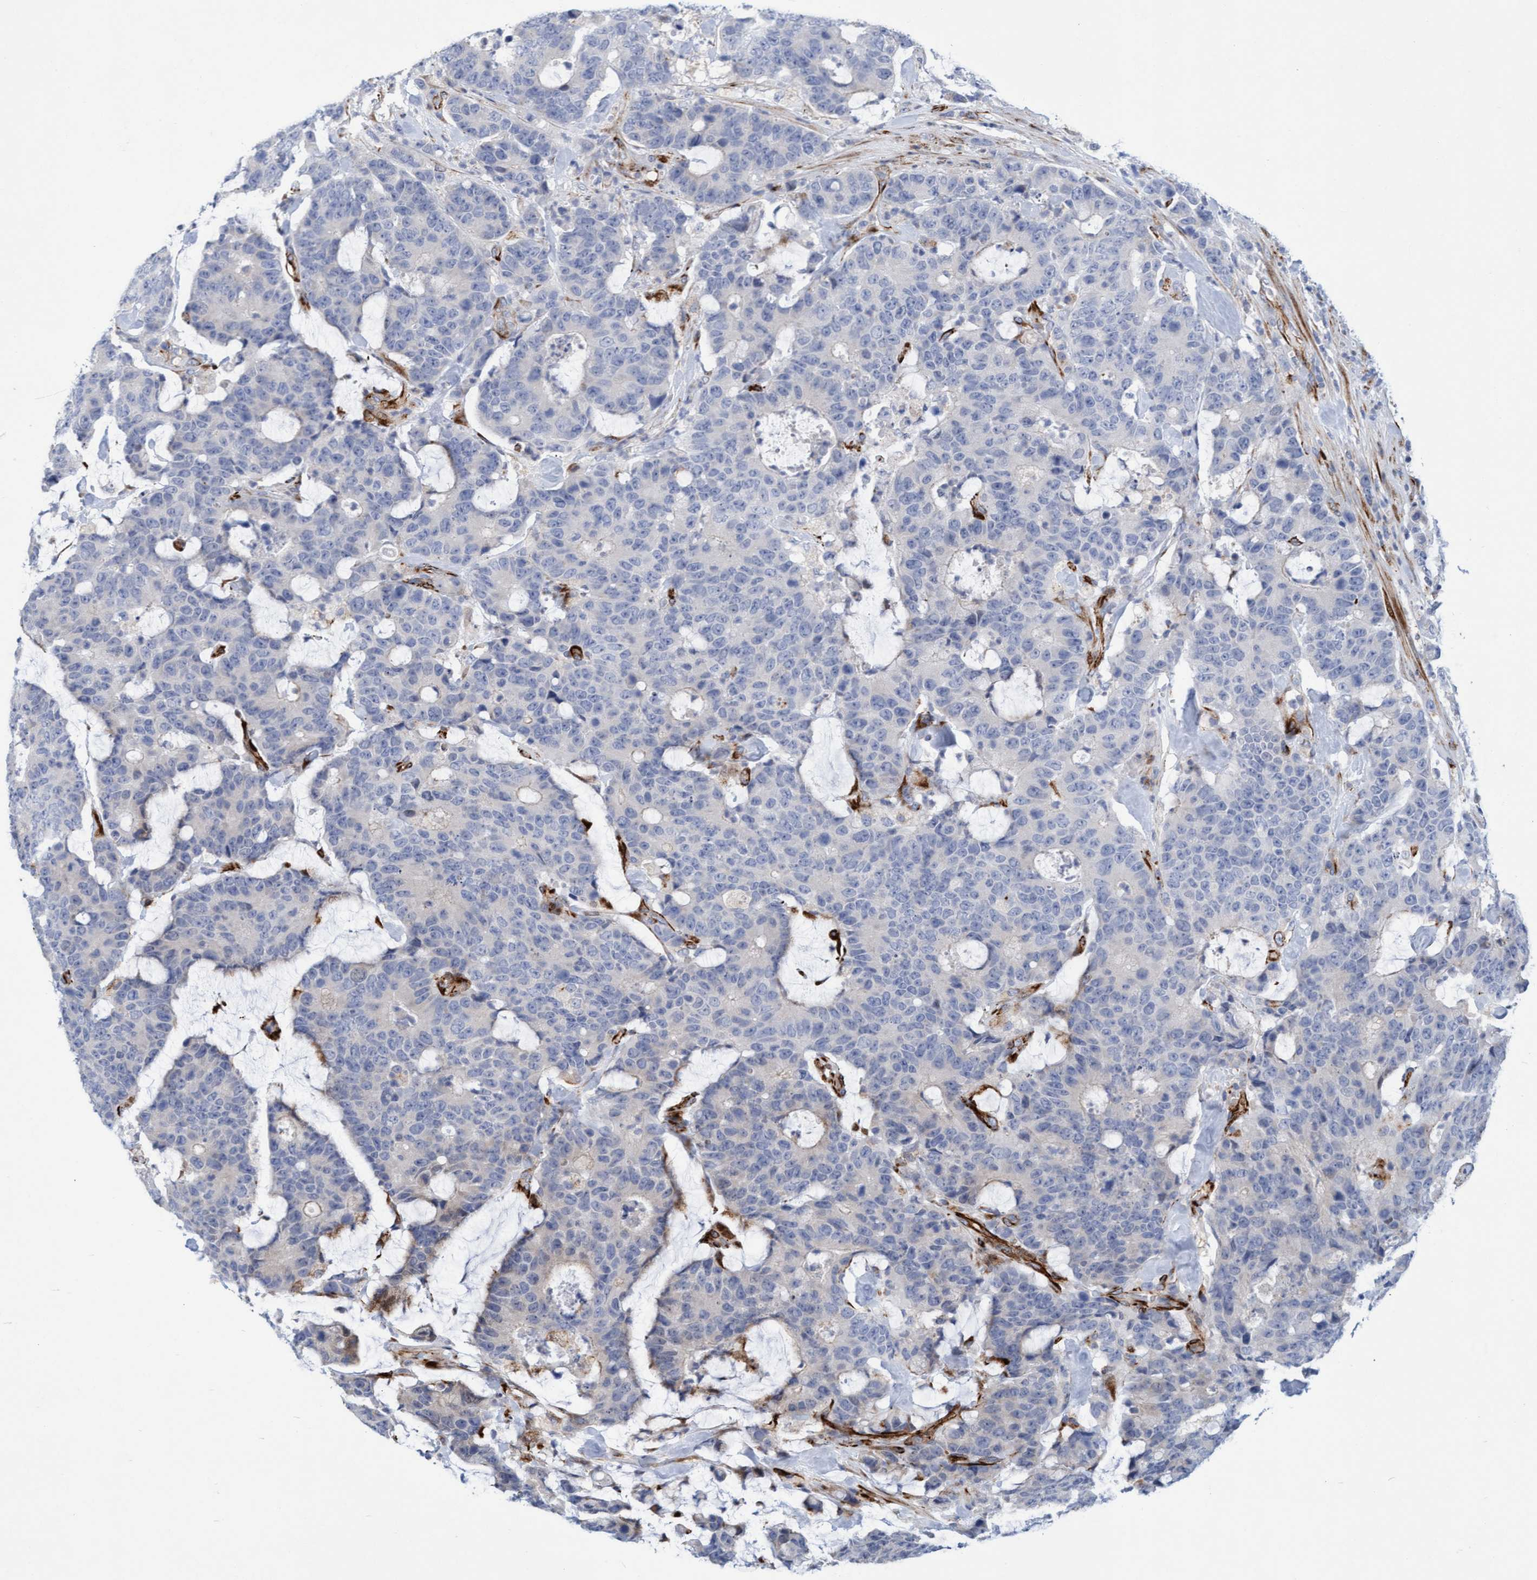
{"staining": {"intensity": "negative", "quantity": "none", "location": "none"}, "tissue": "colorectal cancer", "cell_type": "Tumor cells", "image_type": "cancer", "snomed": [{"axis": "morphology", "description": "Adenocarcinoma, NOS"}, {"axis": "topography", "description": "Colon"}], "caption": "DAB immunohistochemical staining of human colorectal adenocarcinoma exhibits no significant positivity in tumor cells.", "gene": "POLG2", "patient": {"sex": "female", "age": 86}}